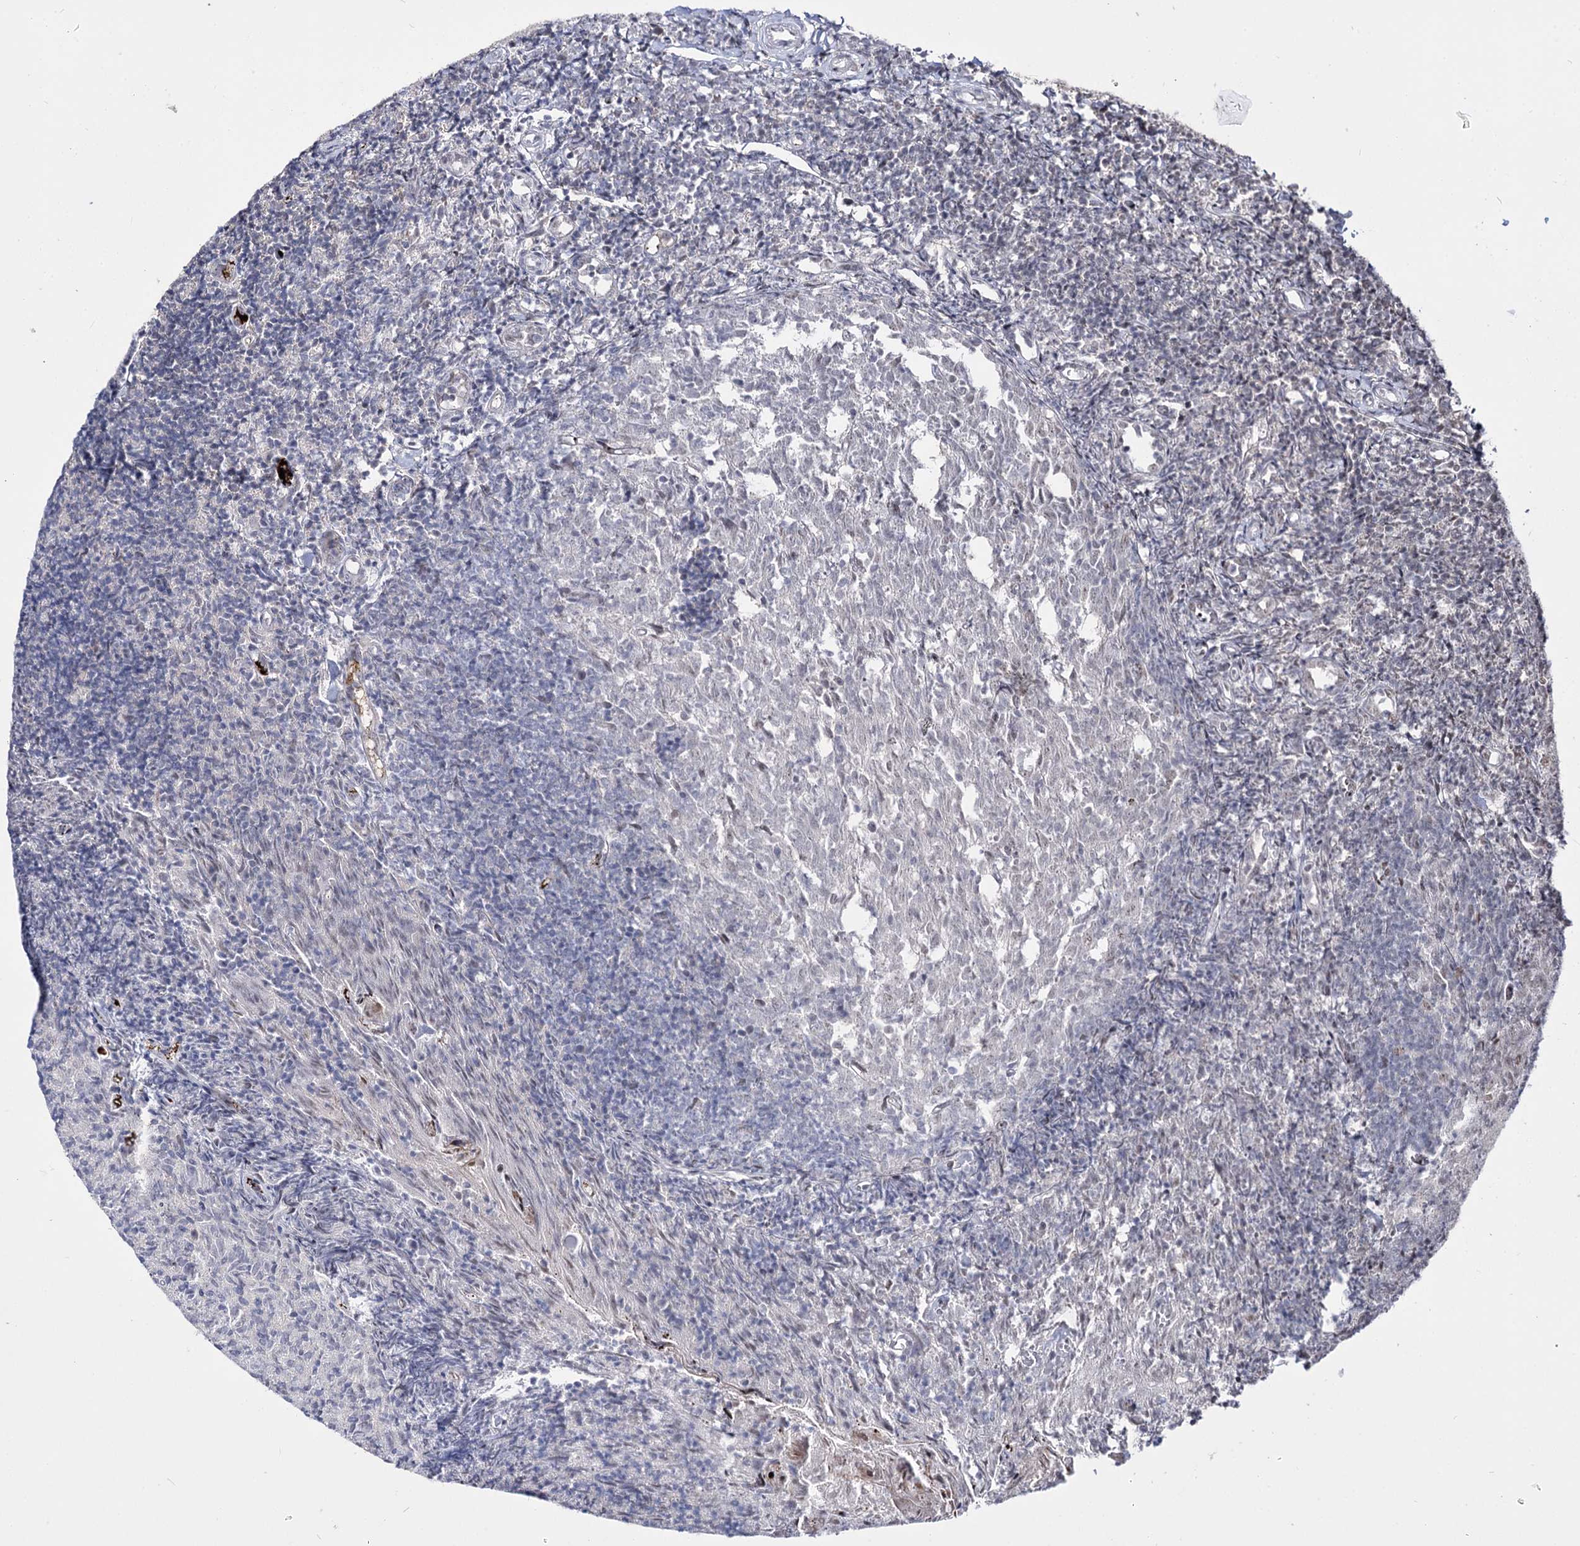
{"staining": {"intensity": "weak", "quantity": "<25%", "location": "nuclear"}, "tissue": "tonsil", "cell_type": "Germinal center cells", "image_type": "normal", "snomed": [{"axis": "morphology", "description": "Normal tissue, NOS"}, {"axis": "topography", "description": "Tonsil"}], "caption": "Immunohistochemical staining of benign tonsil displays no significant staining in germinal center cells. (DAB immunohistochemistry visualized using brightfield microscopy, high magnification).", "gene": "STOX1", "patient": {"sex": "female", "age": 10}}